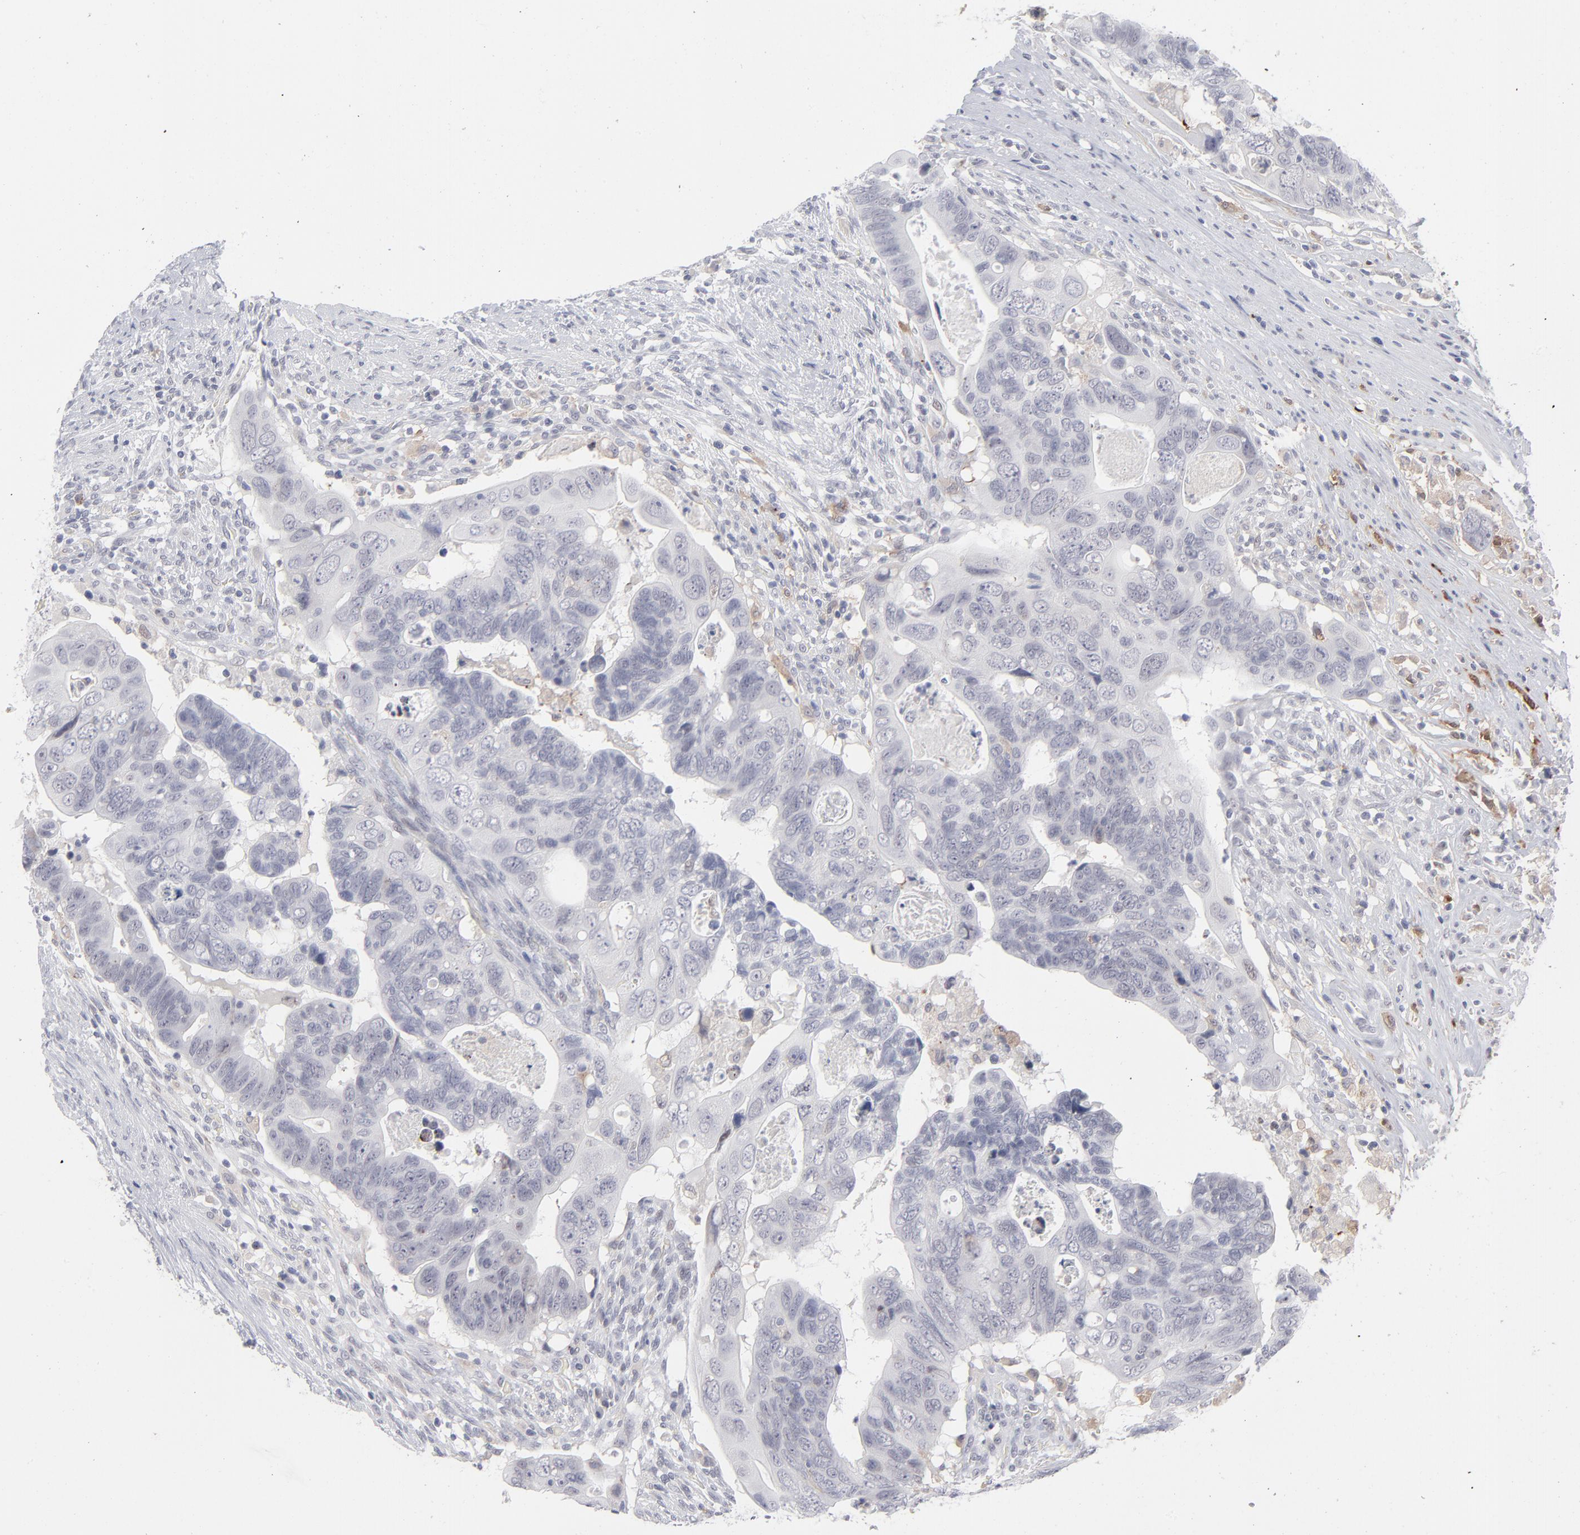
{"staining": {"intensity": "negative", "quantity": "none", "location": "none"}, "tissue": "colorectal cancer", "cell_type": "Tumor cells", "image_type": "cancer", "snomed": [{"axis": "morphology", "description": "Adenocarcinoma, NOS"}, {"axis": "topography", "description": "Rectum"}], "caption": "DAB (3,3'-diaminobenzidine) immunohistochemical staining of human adenocarcinoma (colorectal) displays no significant positivity in tumor cells.", "gene": "CCR2", "patient": {"sex": "male", "age": 53}}